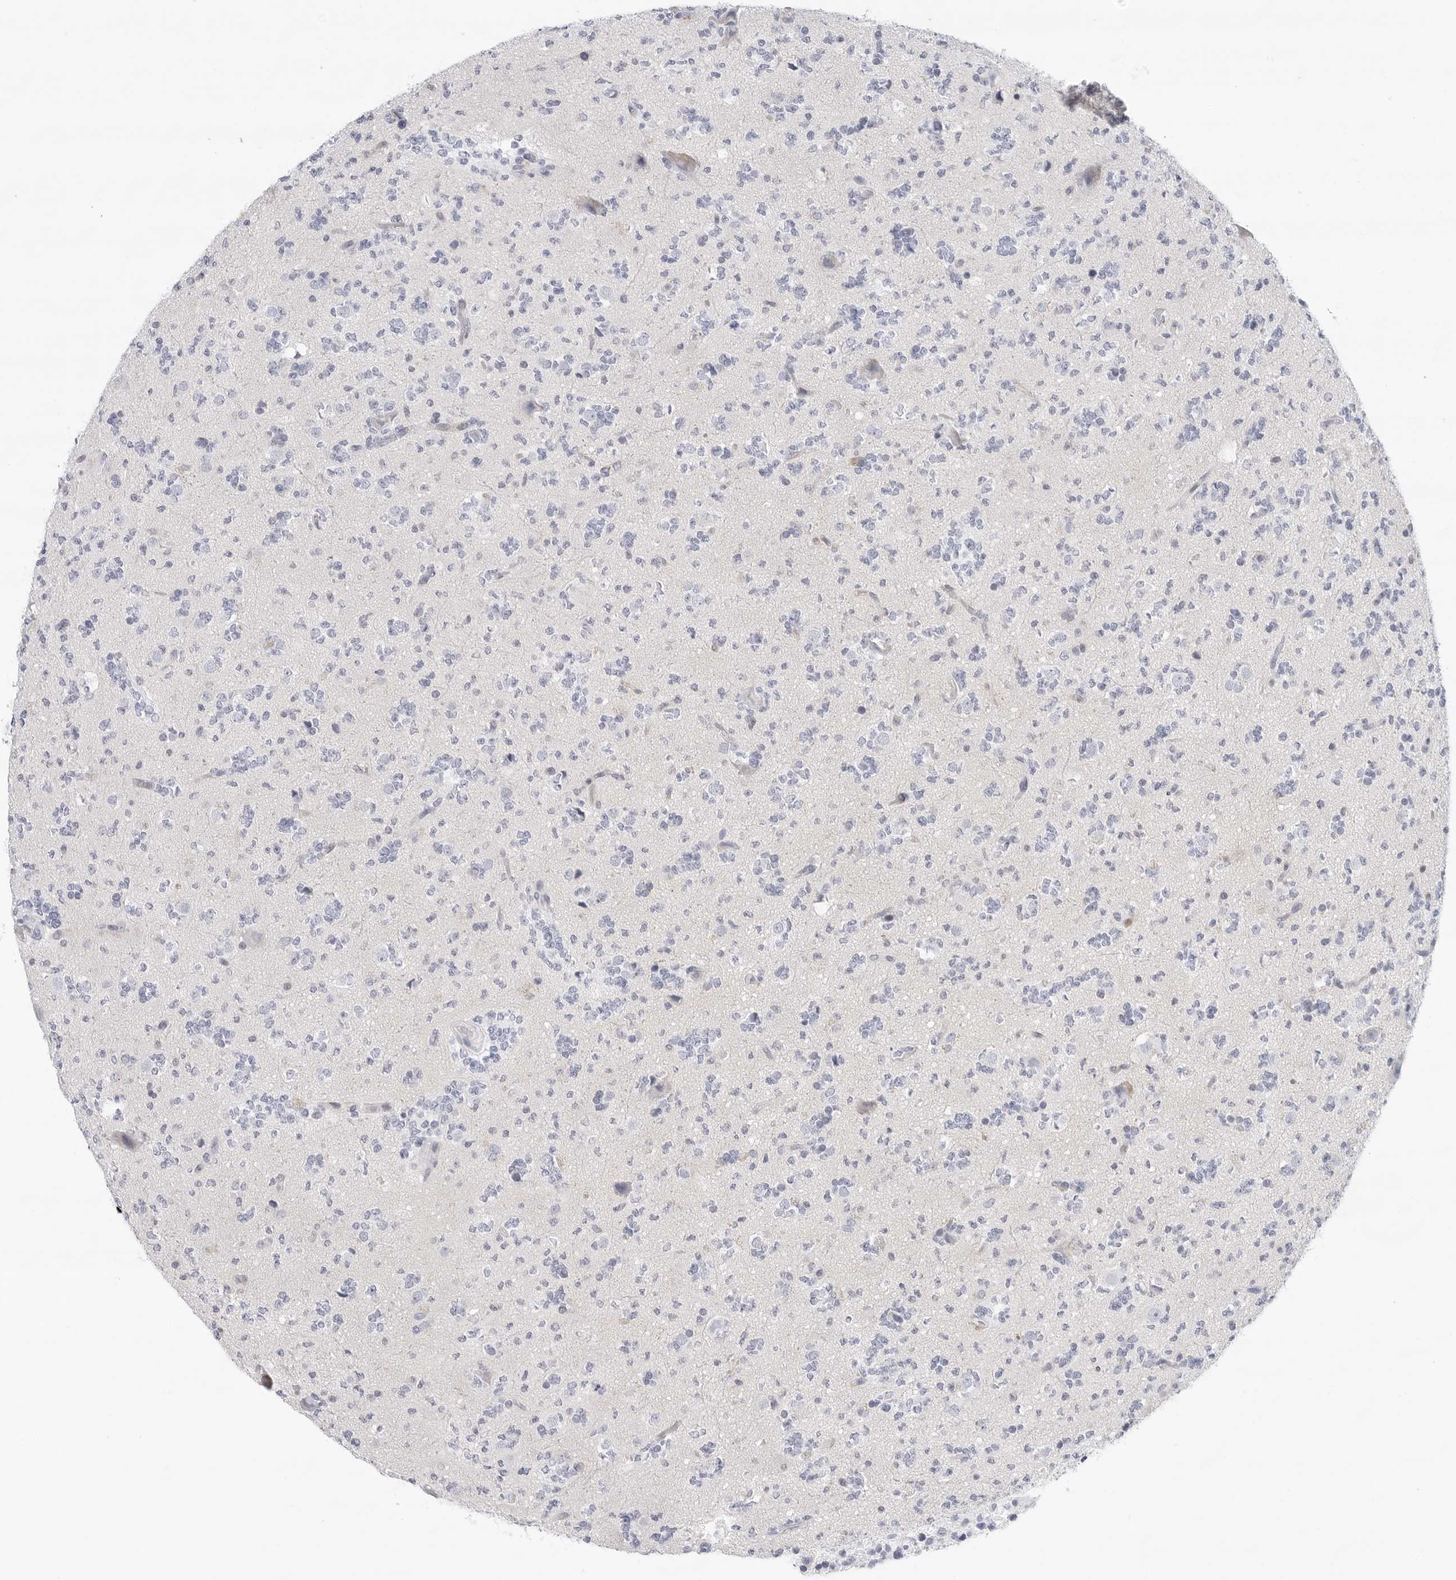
{"staining": {"intensity": "negative", "quantity": "none", "location": "none"}, "tissue": "glioma", "cell_type": "Tumor cells", "image_type": "cancer", "snomed": [{"axis": "morphology", "description": "Glioma, malignant, High grade"}, {"axis": "topography", "description": "Brain"}], "caption": "High-grade glioma (malignant) stained for a protein using immunohistochemistry (IHC) reveals no staining tumor cells.", "gene": "SLC19A1", "patient": {"sex": "female", "age": 62}}